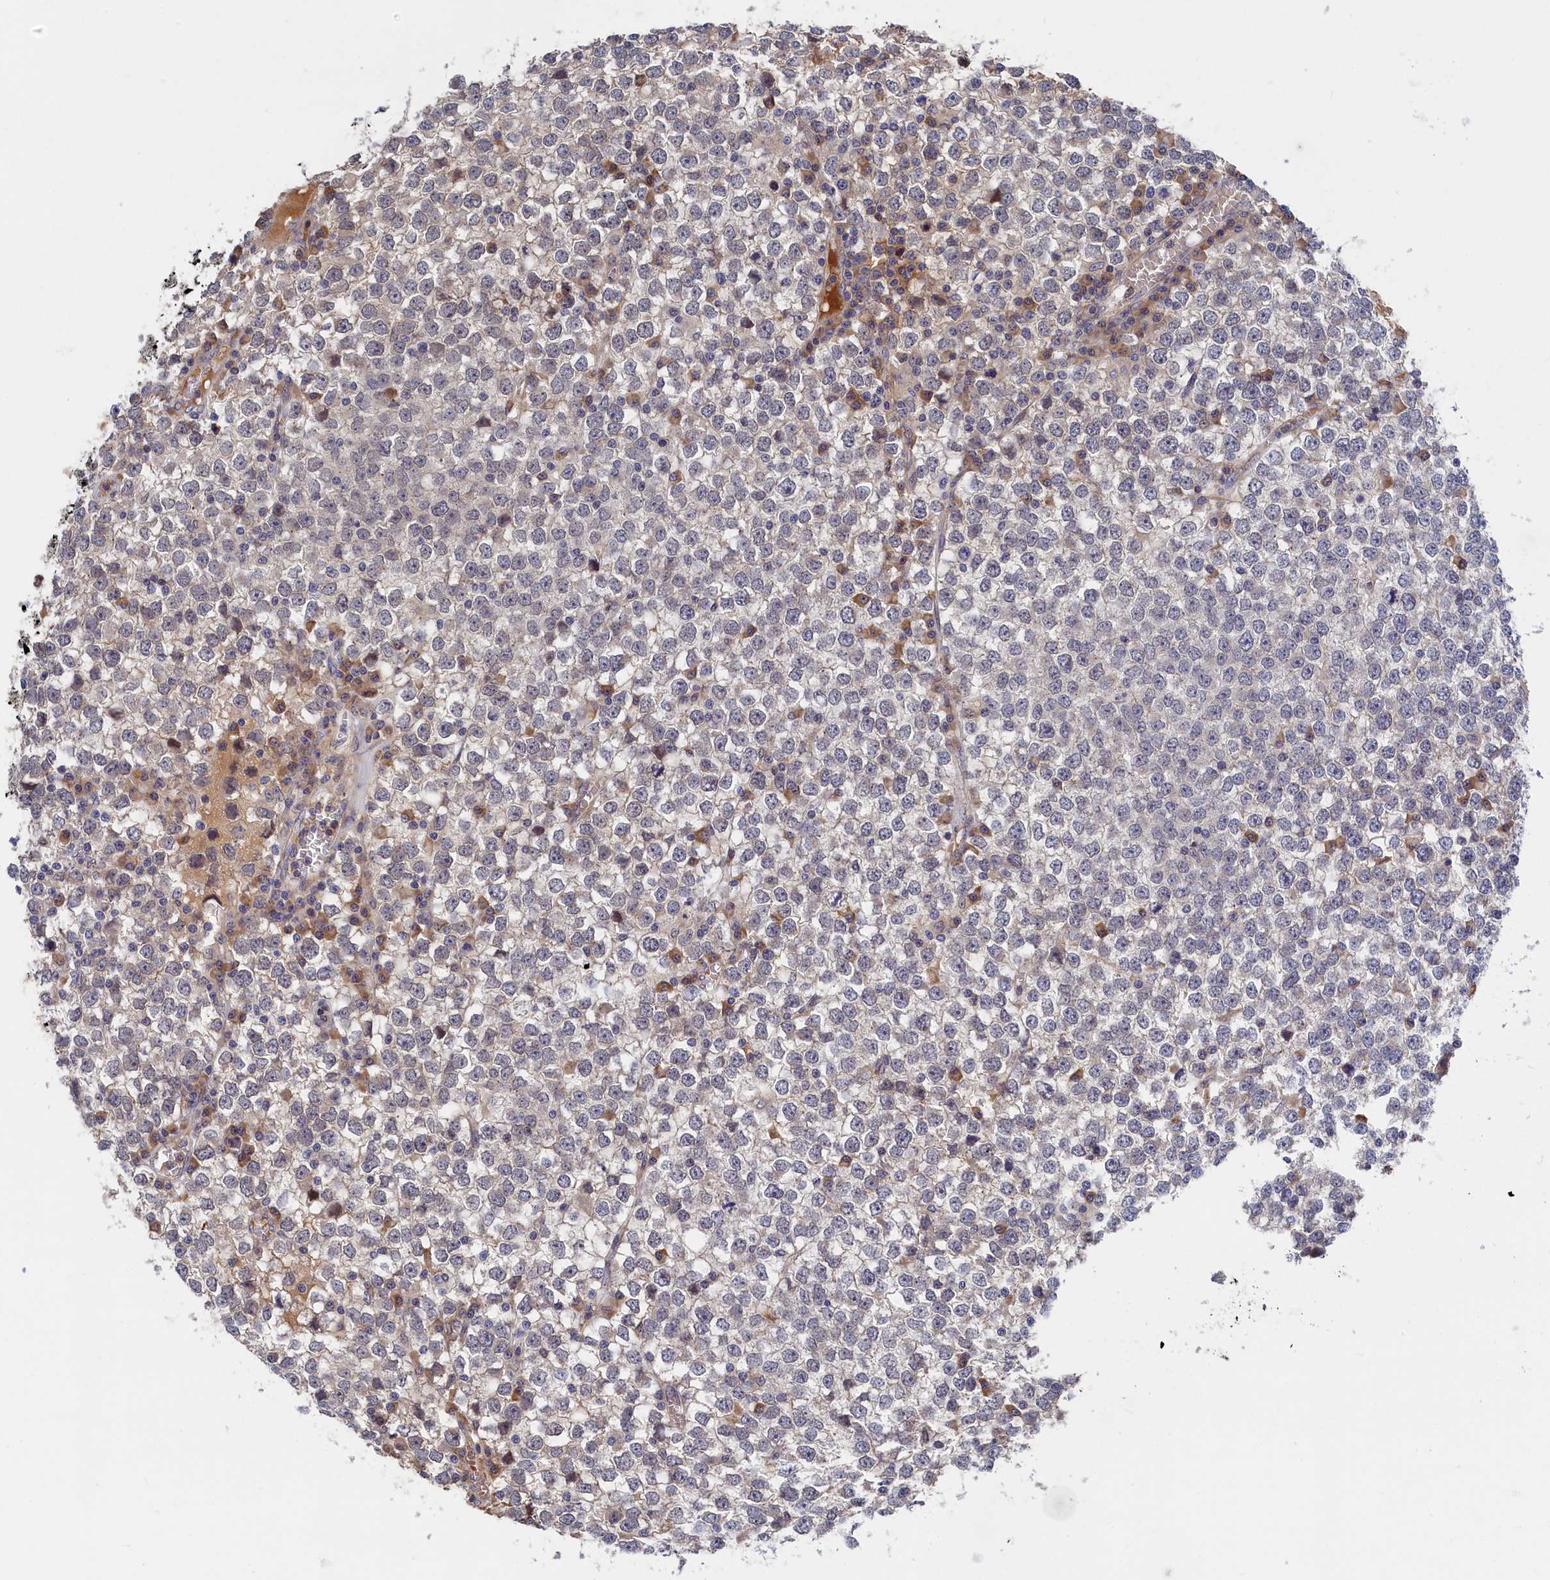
{"staining": {"intensity": "weak", "quantity": "<25%", "location": "cytoplasmic/membranous"}, "tissue": "testis cancer", "cell_type": "Tumor cells", "image_type": "cancer", "snomed": [{"axis": "morphology", "description": "Seminoma, NOS"}, {"axis": "topography", "description": "Testis"}], "caption": "The image exhibits no significant positivity in tumor cells of testis cancer (seminoma).", "gene": "CYB5D2", "patient": {"sex": "male", "age": 65}}